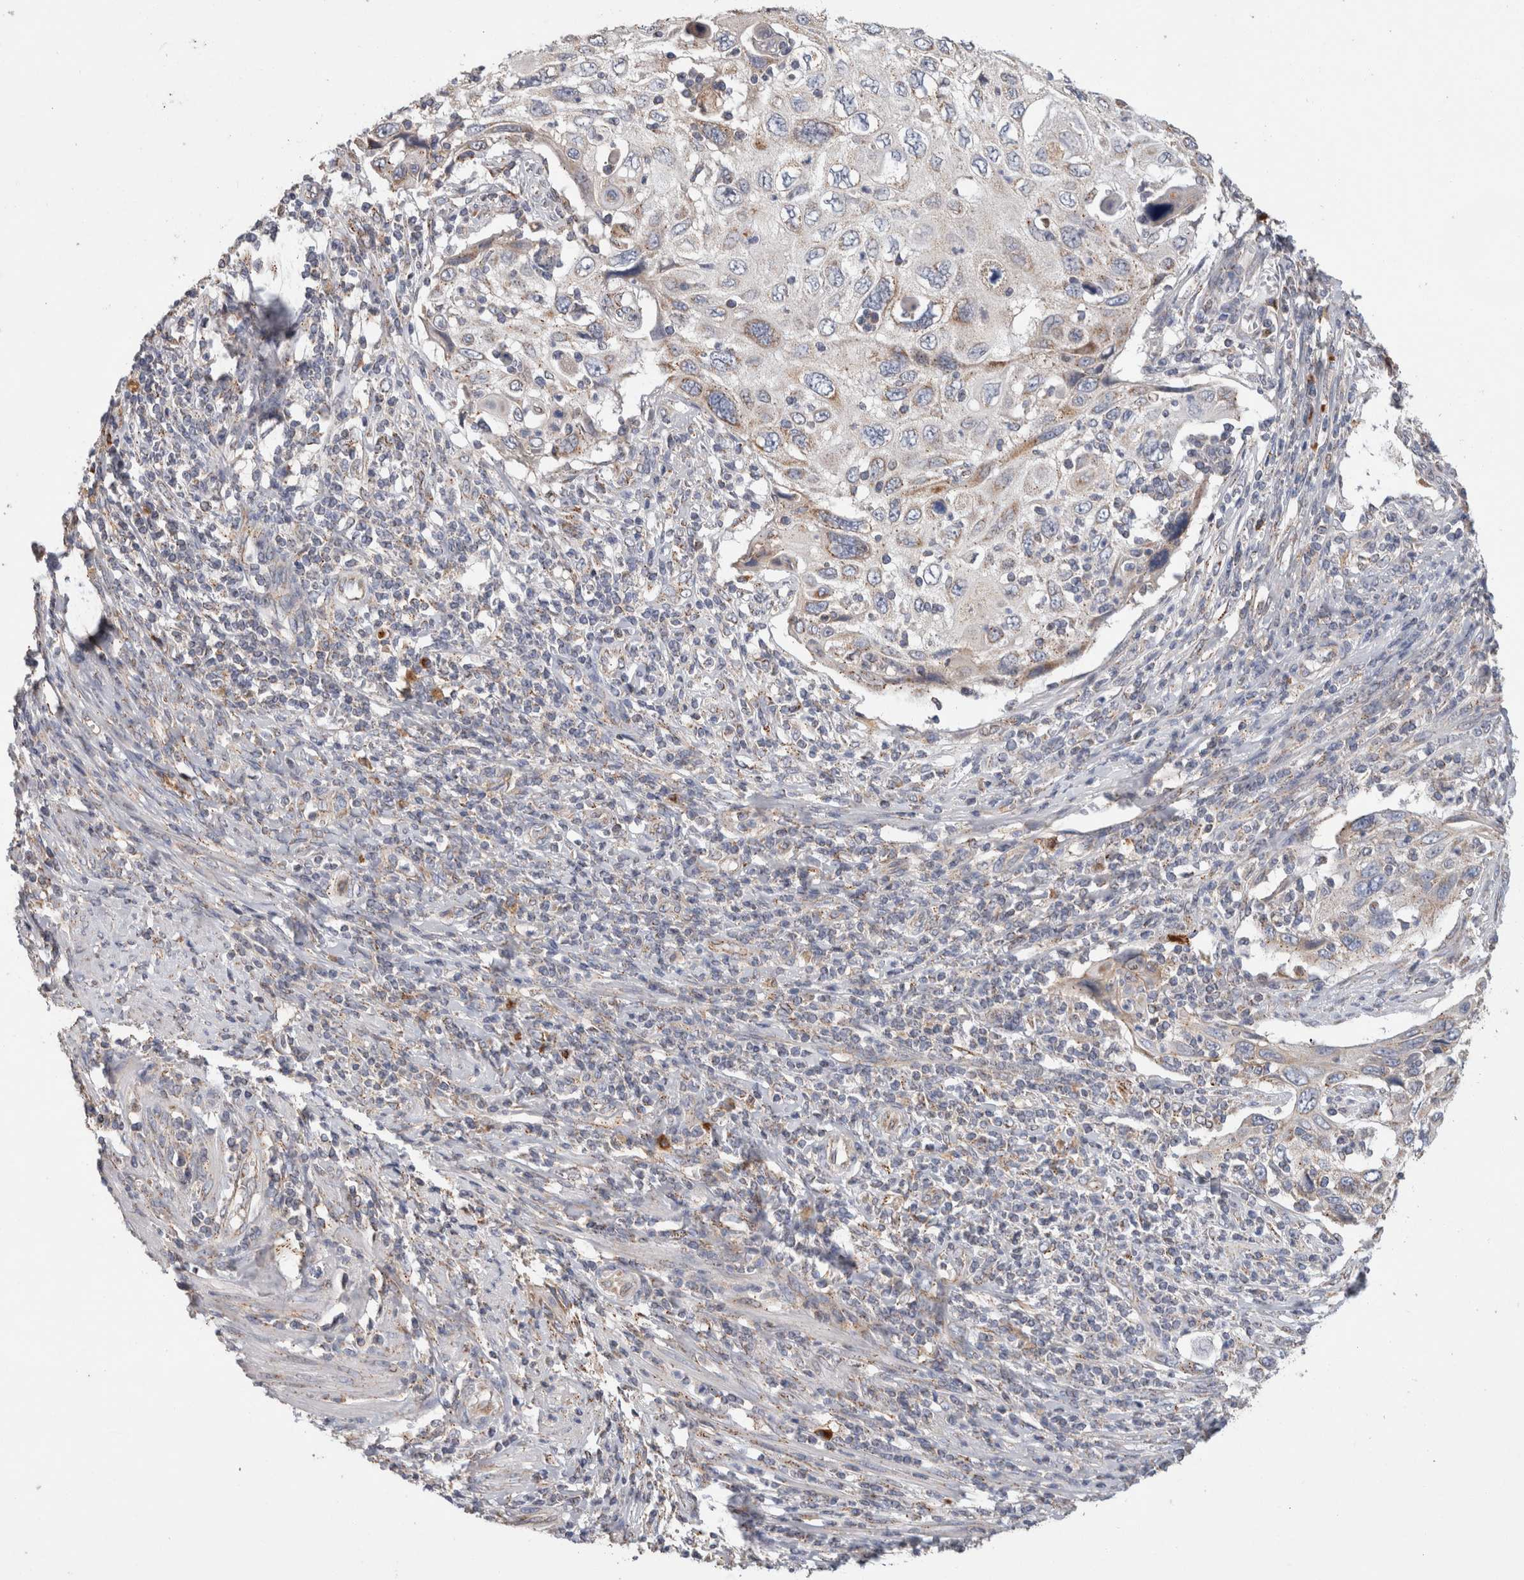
{"staining": {"intensity": "moderate", "quantity": "<25%", "location": "cytoplasmic/membranous"}, "tissue": "cervical cancer", "cell_type": "Tumor cells", "image_type": "cancer", "snomed": [{"axis": "morphology", "description": "Squamous cell carcinoma, NOS"}, {"axis": "topography", "description": "Cervix"}], "caption": "IHC staining of squamous cell carcinoma (cervical), which exhibits low levels of moderate cytoplasmic/membranous staining in approximately <25% of tumor cells indicating moderate cytoplasmic/membranous protein expression. The staining was performed using DAB (3,3'-diaminobenzidine) (brown) for protein detection and nuclei were counterstained in hematoxylin (blue).", "gene": "IARS2", "patient": {"sex": "female", "age": 70}}